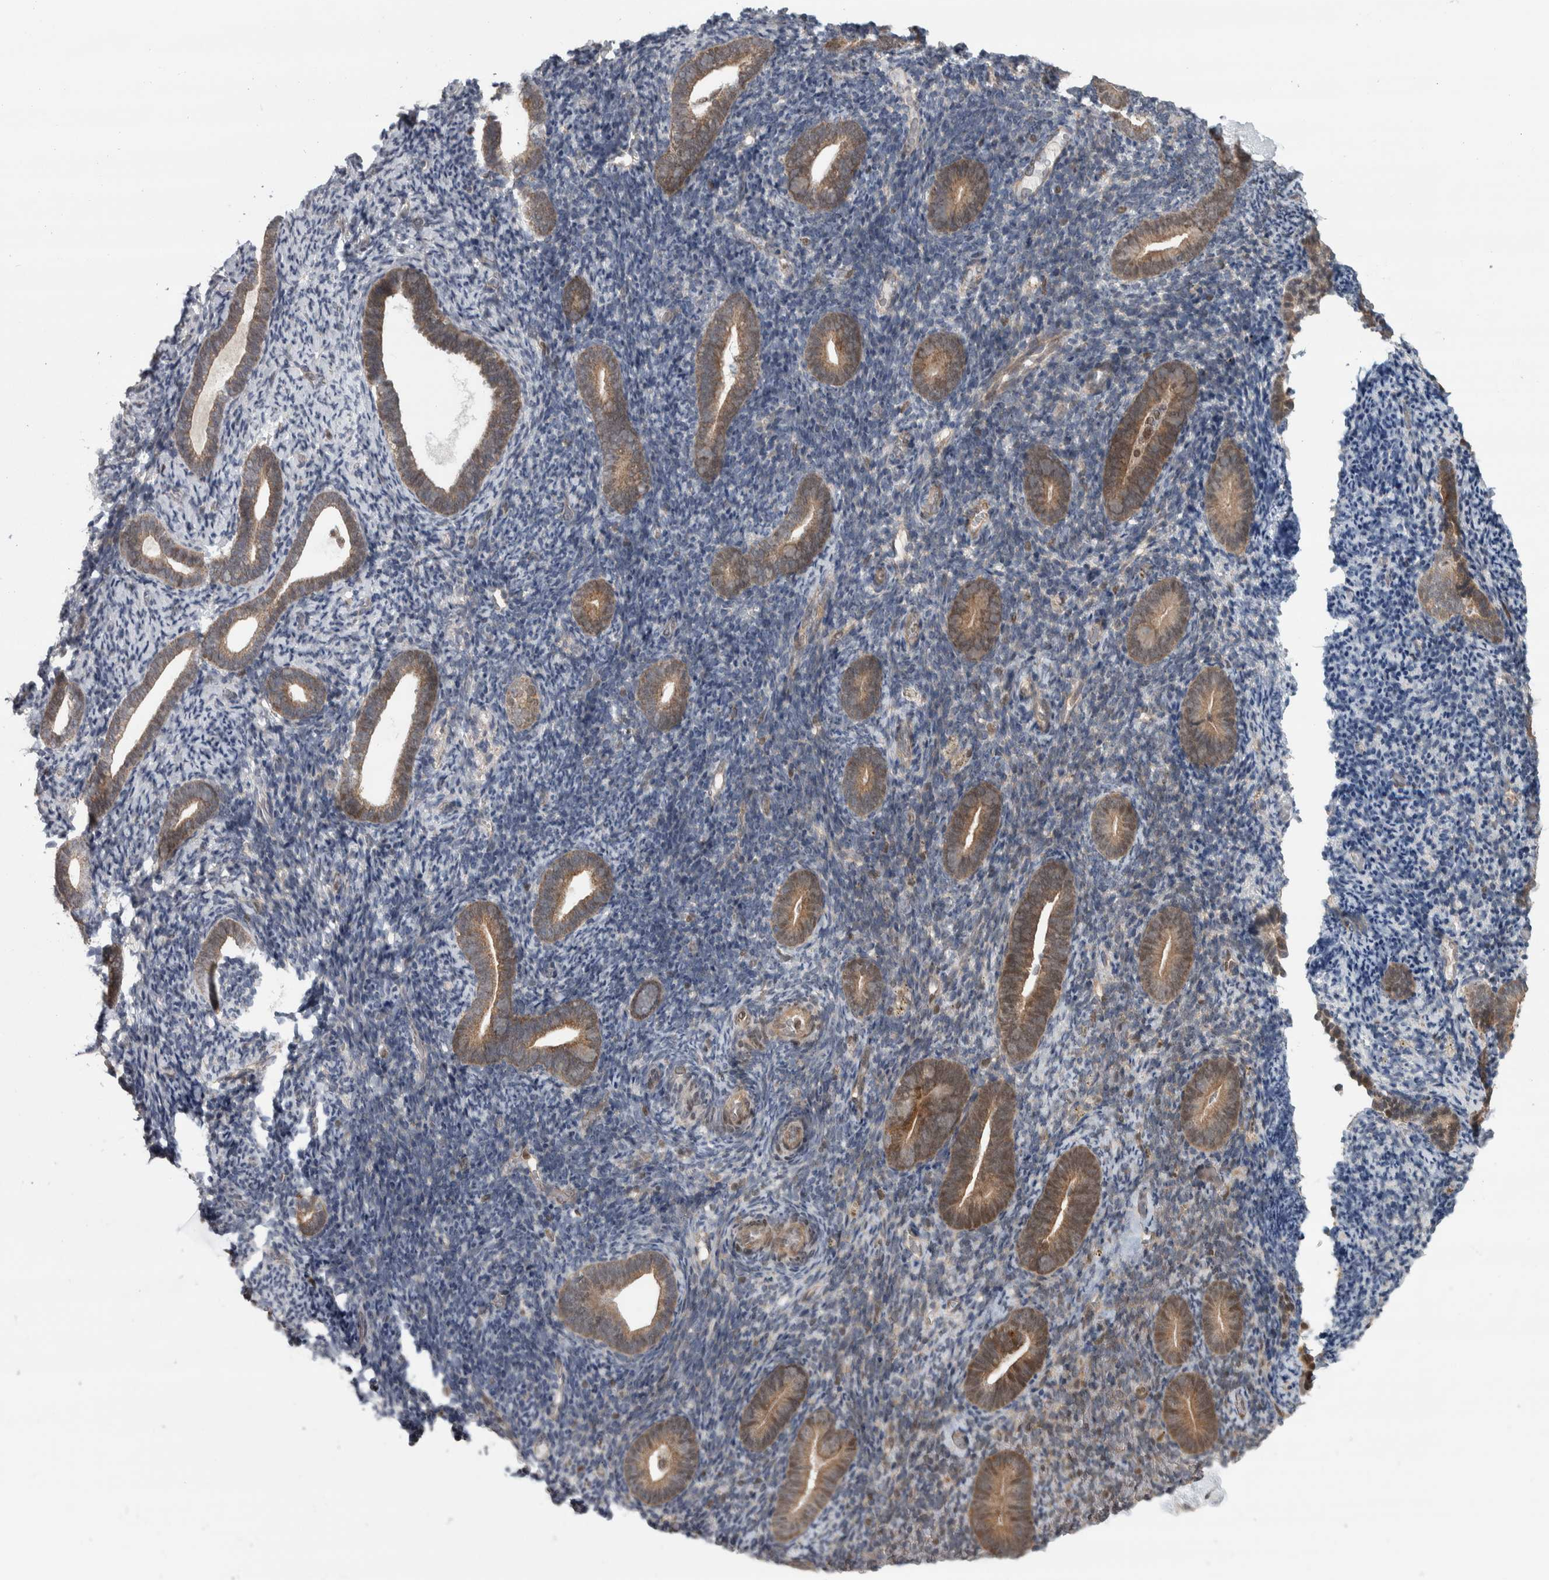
{"staining": {"intensity": "negative", "quantity": "none", "location": "none"}, "tissue": "endometrium", "cell_type": "Cells in endometrial stroma", "image_type": "normal", "snomed": [{"axis": "morphology", "description": "Normal tissue, NOS"}, {"axis": "topography", "description": "Endometrium"}], "caption": "Micrograph shows no significant protein staining in cells in endometrial stroma of unremarkable endometrium. (Brightfield microscopy of DAB IHC at high magnification).", "gene": "CWC27", "patient": {"sex": "female", "age": 51}}